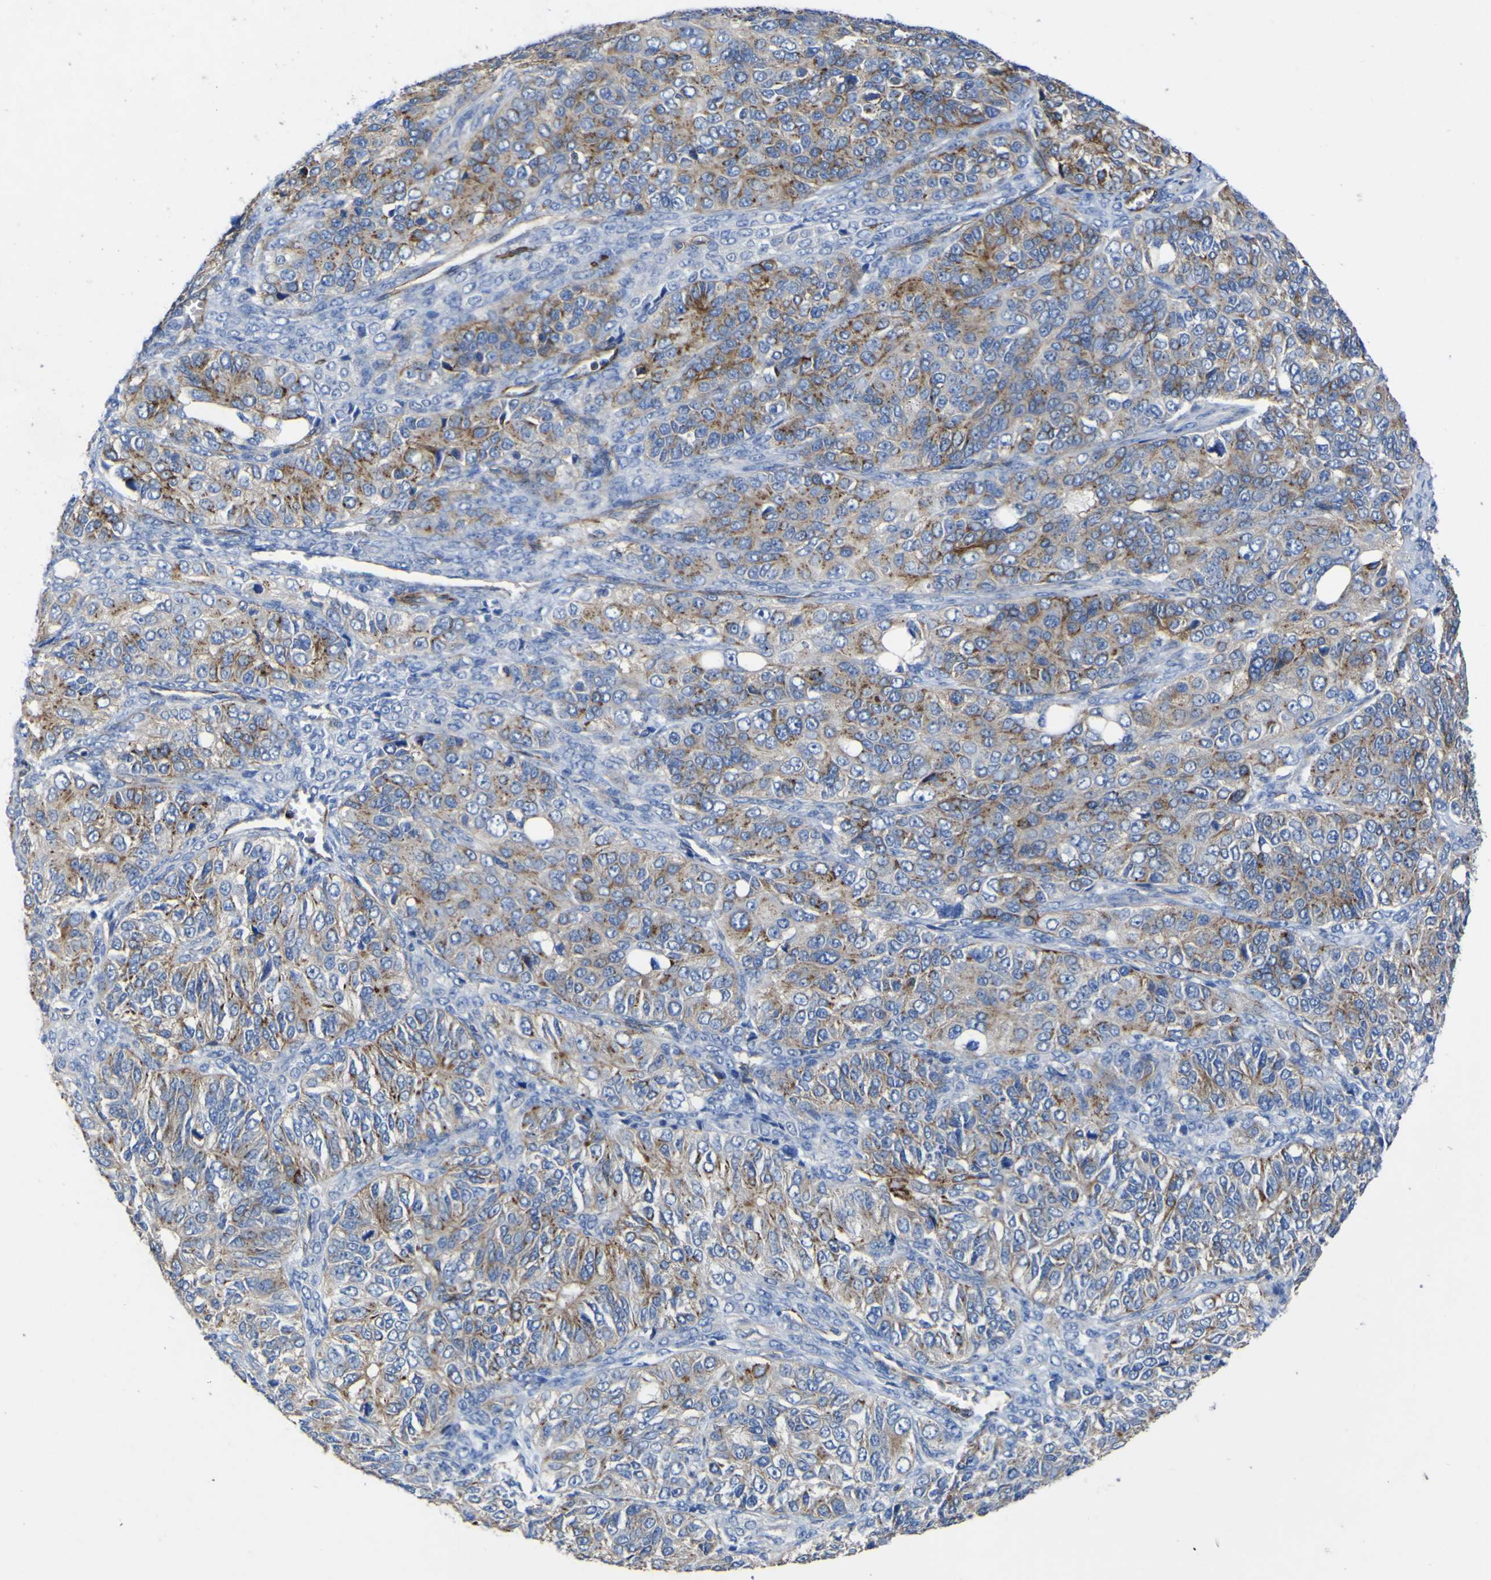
{"staining": {"intensity": "moderate", "quantity": ">75%", "location": "cytoplasmic/membranous"}, "tissue": "ovarian cancer", "cell_type": "Tumor cells", "image_type": "cancer", "snomed": [{"axis": "morphology", "description": "Carcinoma, endometroid"}, {"axis": "topography", "description": "Ovary"}], "caption": "This histopathology image displays IHC staining of human ovarian cancer (endometroid carcinoma), with medium moderate cytoplasmic/membranous staining in about >75% of tumor cells.", "gene": "AGO4", "patient": {"sex": "female", "age": 51}}